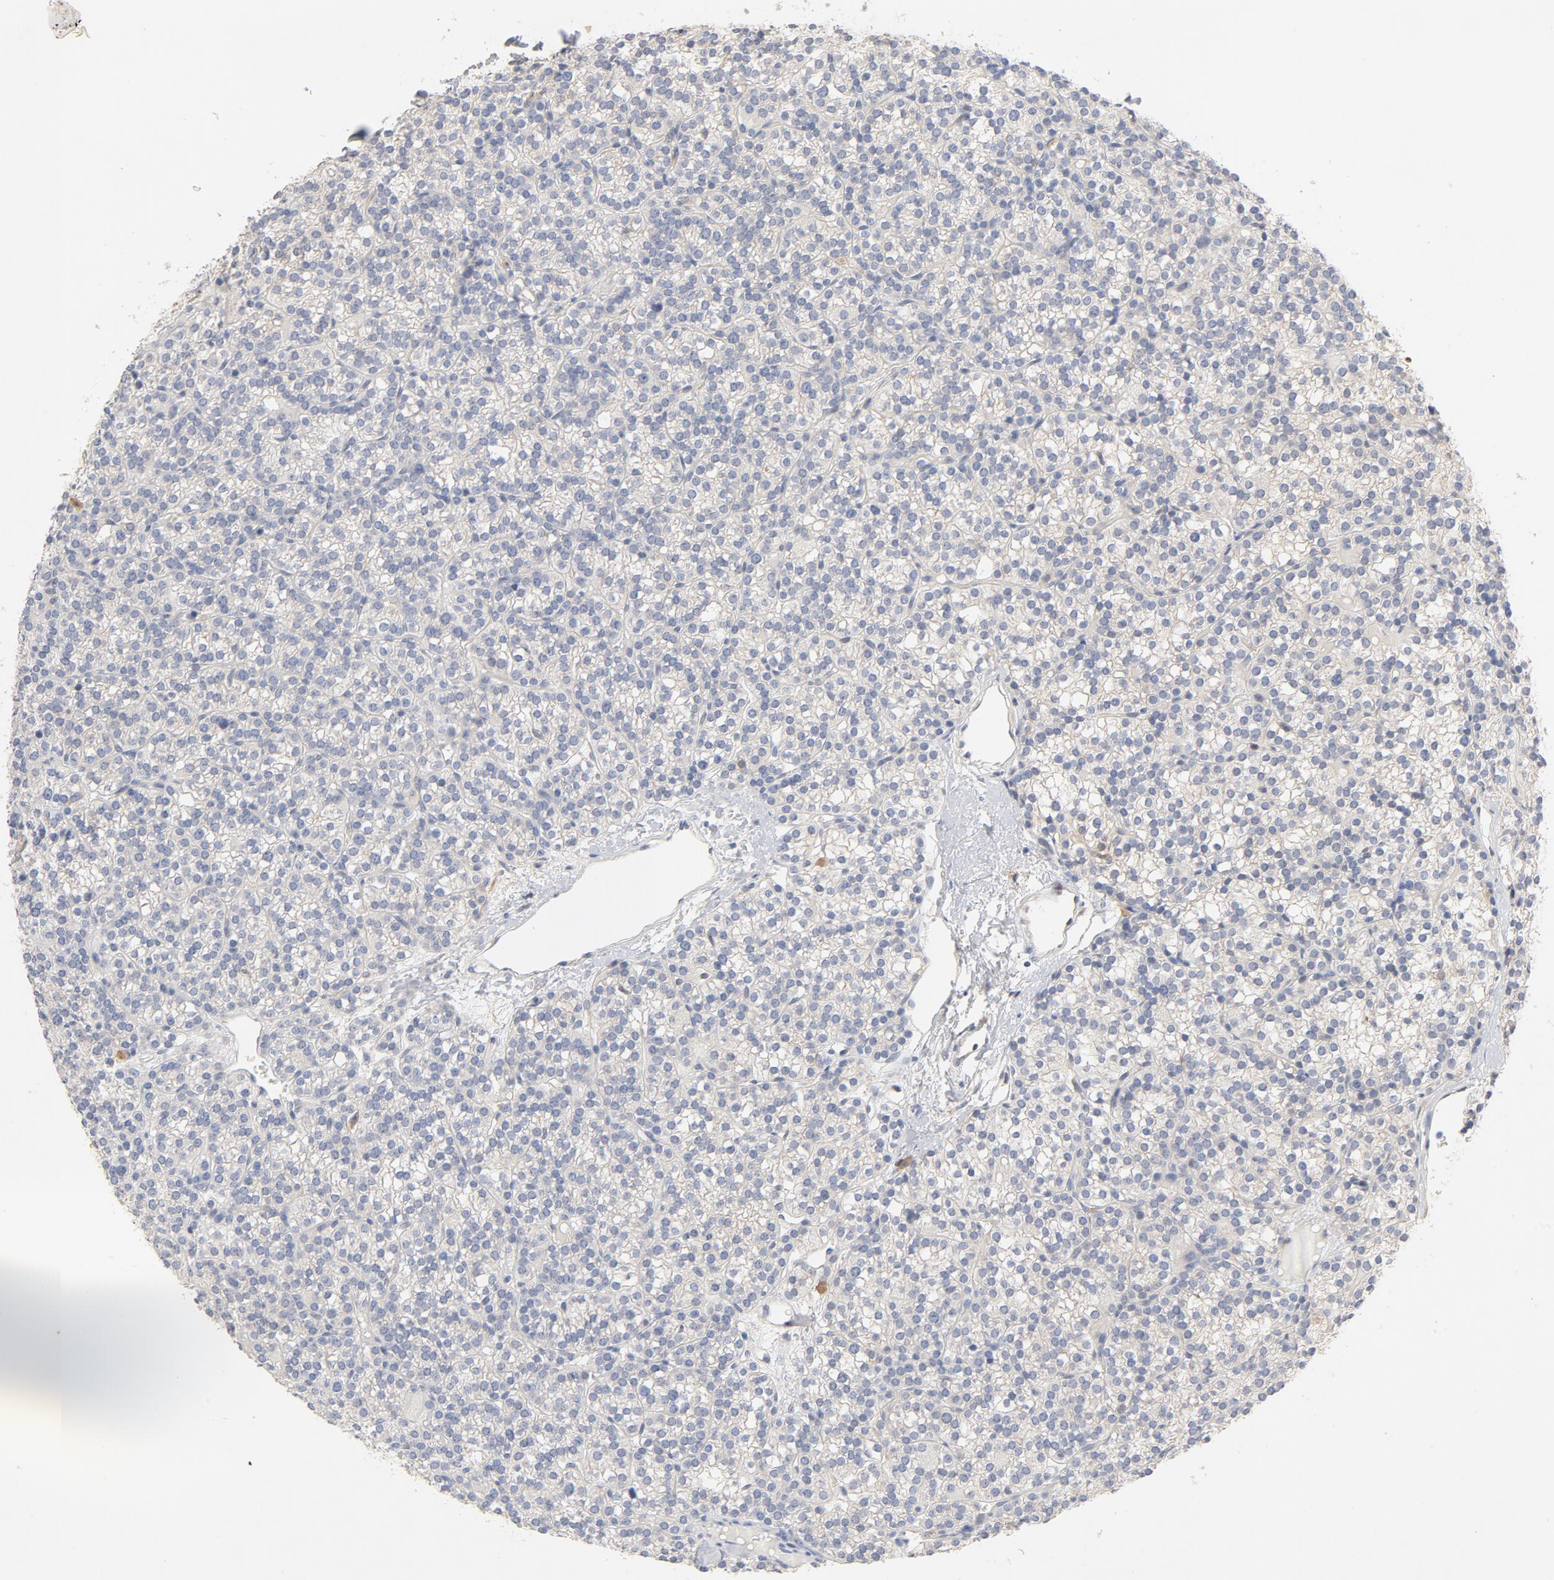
{"staining": {"intensity": "negative", "quantity": "none", "location": "none"}, "tissue": "parathyroid gland", "cell_type": "Glandular cells", "image_type": "normal", "snomed": [{"axis": "morphology", "description": "Normal tissue, NOS"}, {"axis": "topography", "description": "Parathyroid gland"}], "caption": "Immunohistochemistry (IHC) photomicrograph of unremarkable human parathyroid gland stained for a protein (brown), which reveals no positivity in glandular cells.", "gene": "STAT1", "patient": {"sex": "female", "age": 50}}